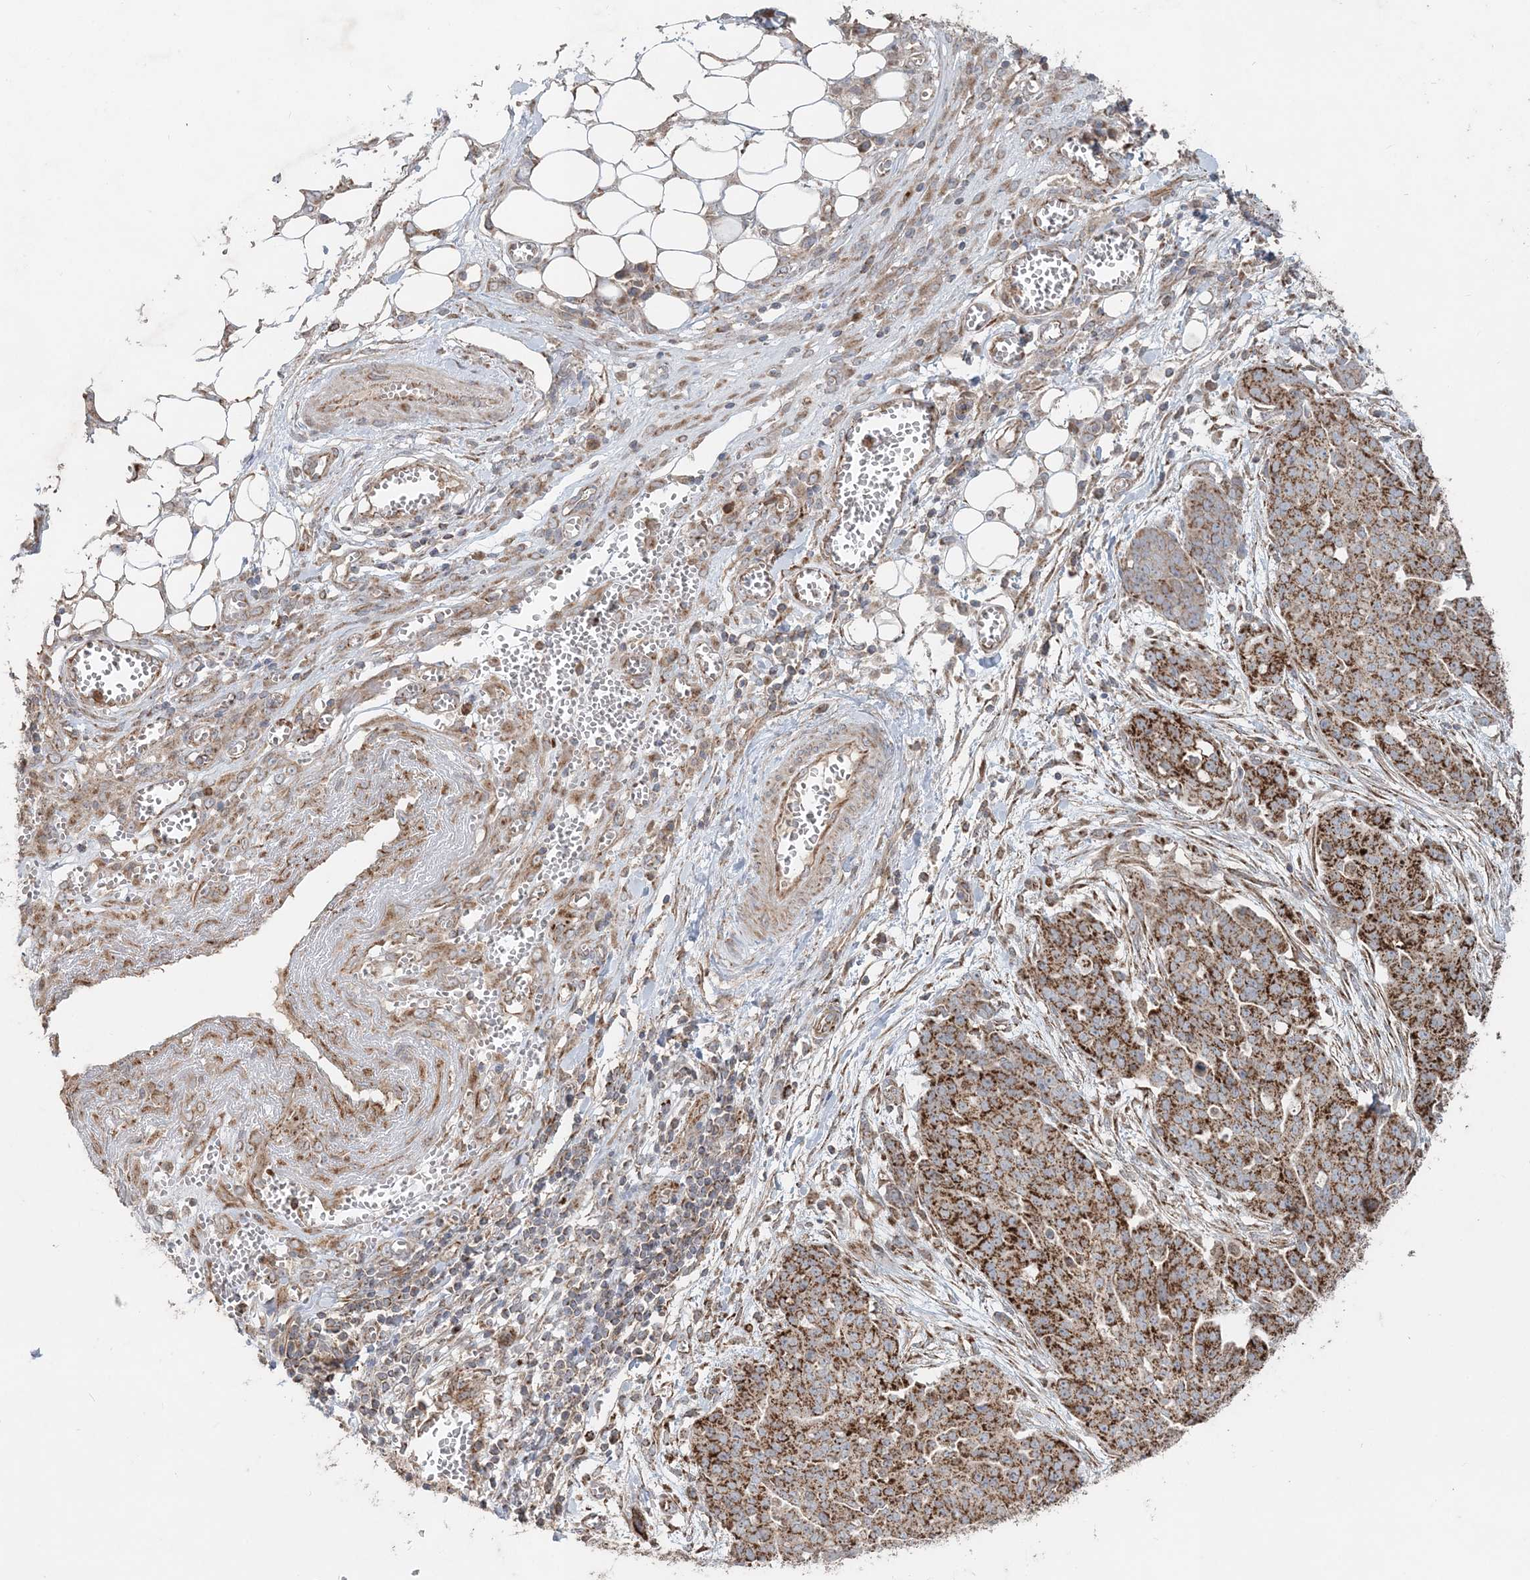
{"staining": {"intensity": "strong", "quantity": ">75%", "location": "cytoplasmic/membranous"}, "tissue": "ovarian cancer", "cell_type": "Tumor cells", "image_type": "cancer", "snomed": [{"axis": "morphology", "description": "Cystadenocarcinoma, serous, NOS"}, {"axis": "topography", "description": "Soft tissue"}, {"axis": "topography", "description": "Ovary"}], "caption": "Immunohistochemistry (IHC) image of neoplastic tissue: serous cystadenocarcinoma (ovarian) stained using immunohistochemistry demonstrates high levels of strong protein expression localized specifically in the cytoplasmic/membranous of tumor cells, appearing as a cytoplasmic/membranous brown color.", "gene": "LRPPRC", "patient": {"sex": "female", "age": 57}}